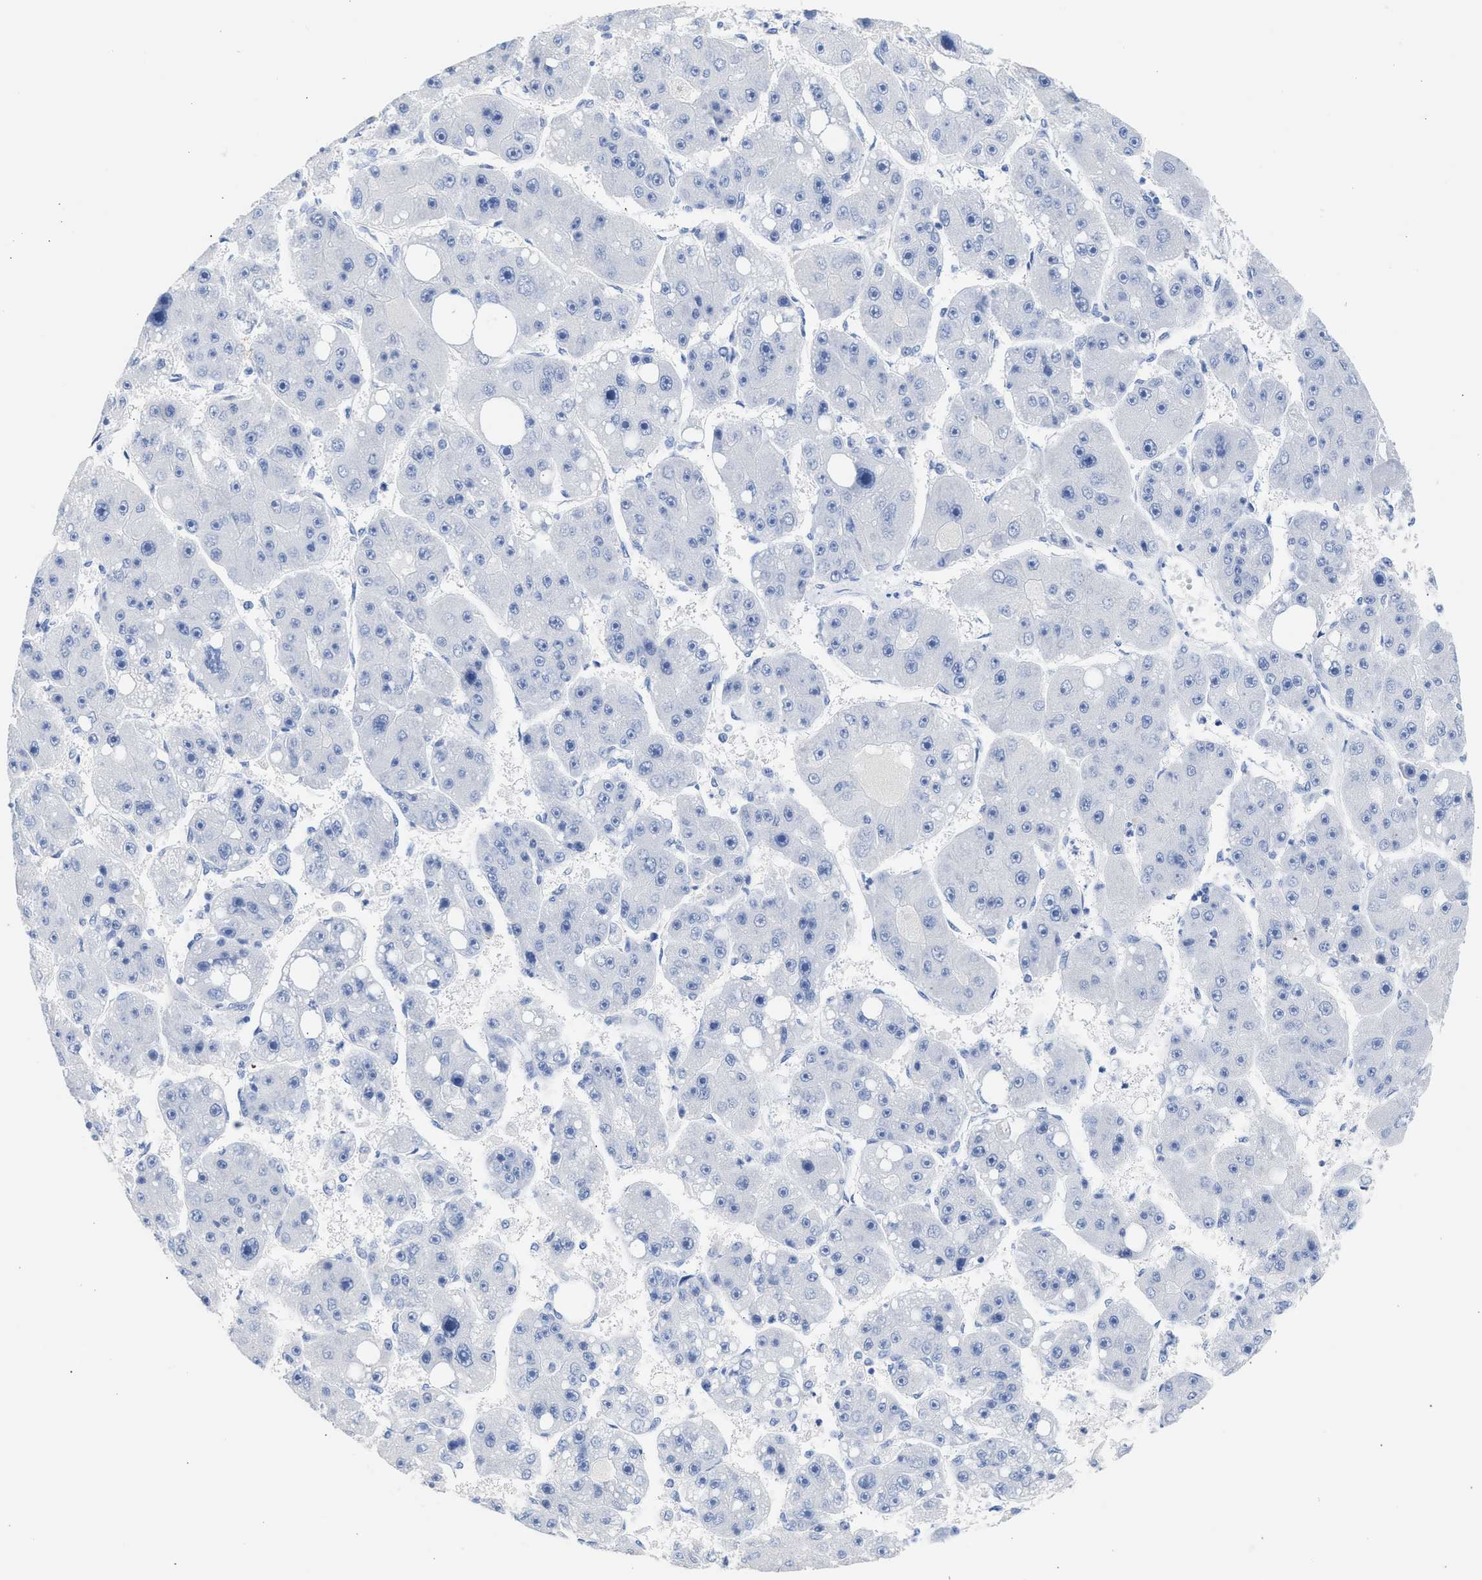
{"staining": {"intensity": "negative", "quantity": "none", "location": "none"}, "tissue": "liver cancer", "cell_type": "Tumor cells", "image_type": "cancer", "snomed": [{"axis": "morphology", "description": "Carcinoma, Hepatocellular, NOS"}, {"axis": "topography", "description": "Liver"}], "caption": "There is no significant staining in tumor cells of liver hepatocellular carcinoma.", "gene": "NCAM1", "patient": {"sex": "female", "age": 61}}